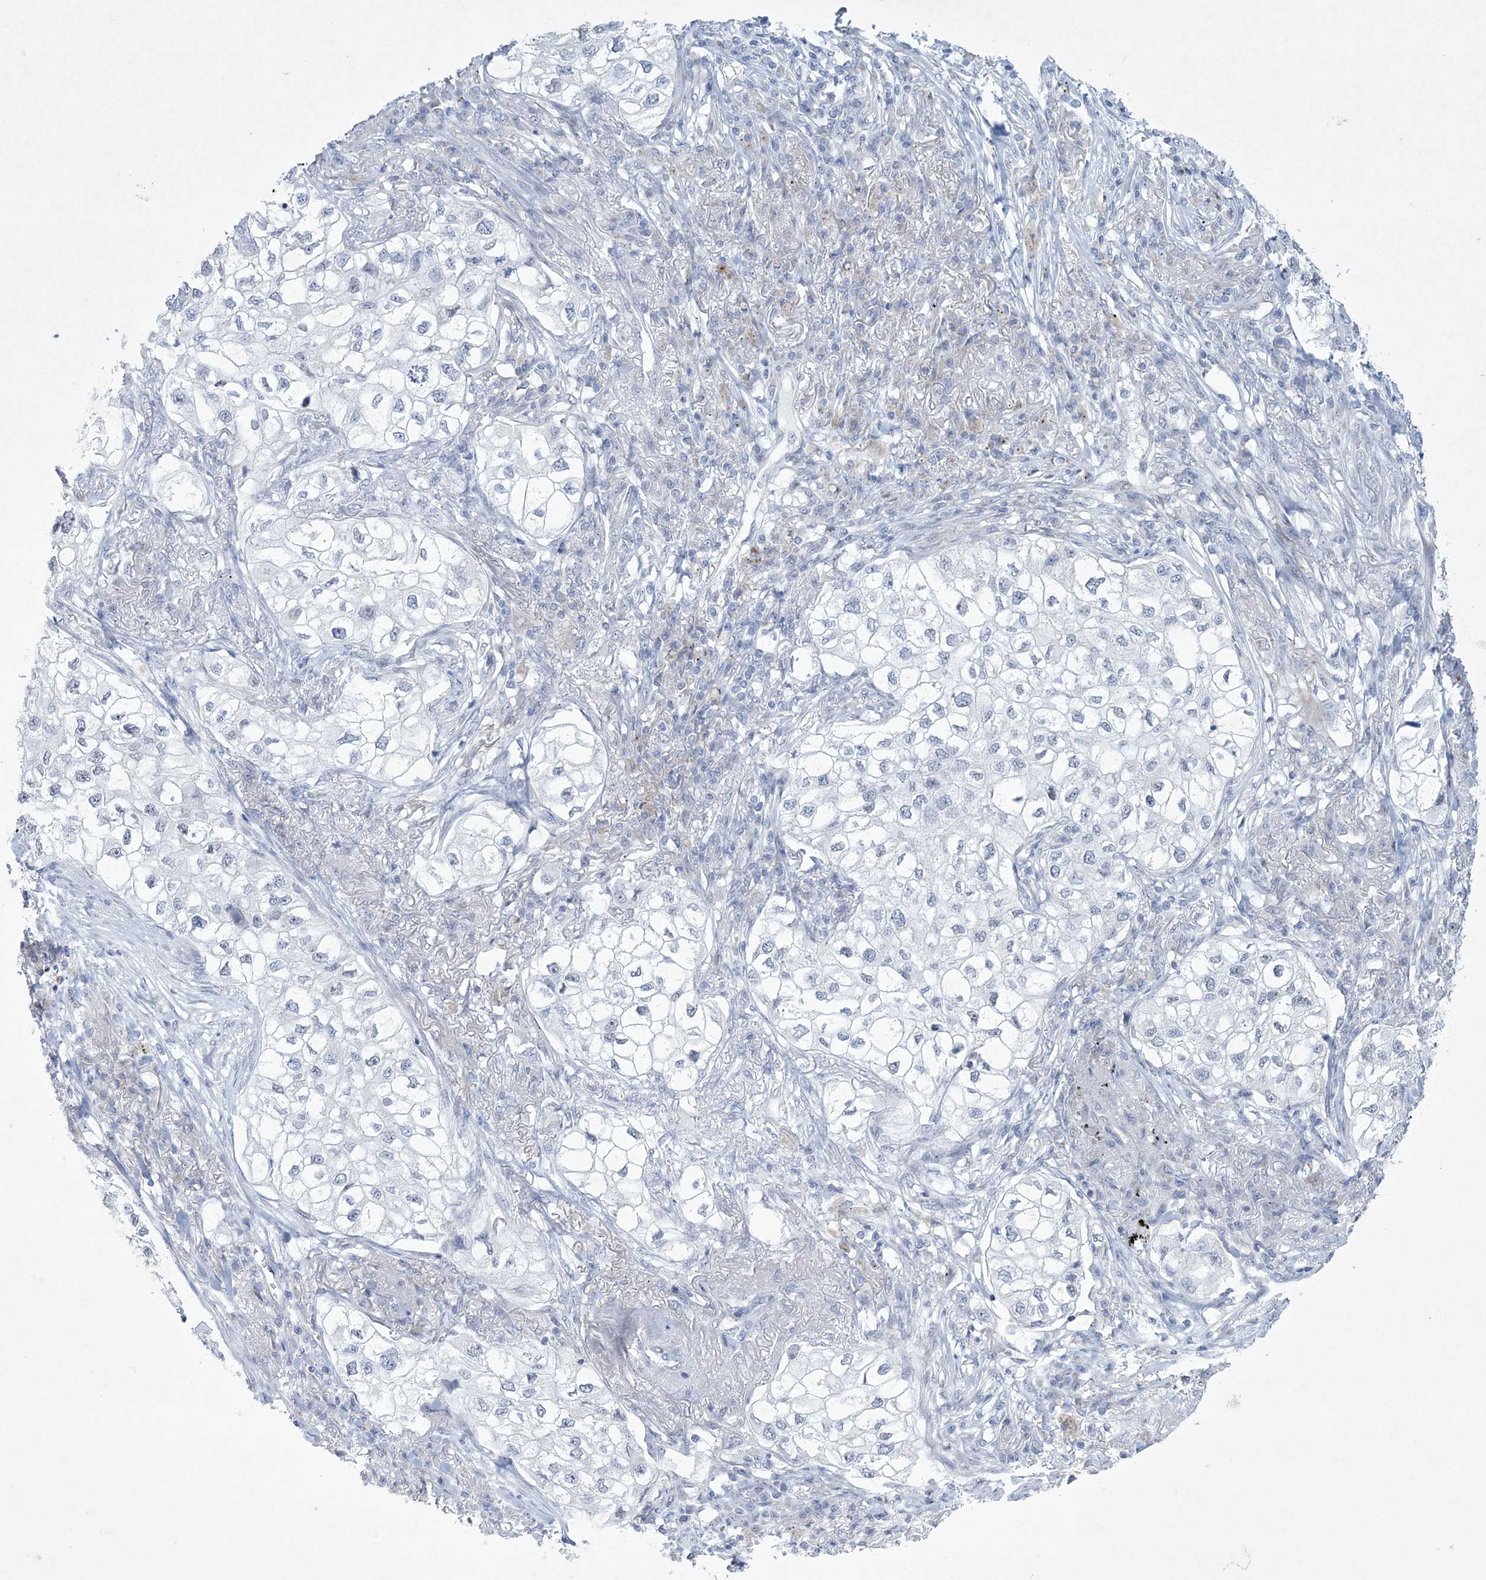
{"staining": {"intensity": "negative", "quantity": "none", "location": "none"}, "tissue": "lung cancer", "cell_type": "Tumor cells", "image_type": "cancer", "snomed": [{"axis": "morphology", "description": "Adenocarcinoma, NOS"}, {"axis": "topography", "description": "Lung"}], "caption": "Immunohistochemical staining of human lung cancer (adenocarcinoma) demonstrates no significant expression in tumor cells. Brightfield microscopy of immunohistochemistry (IHC) stained with DAB (brown) and hematoxylin (blue), captured at high magnification.", "gene": "CES4A", "patient": {"sex": "male", "age": 63}}